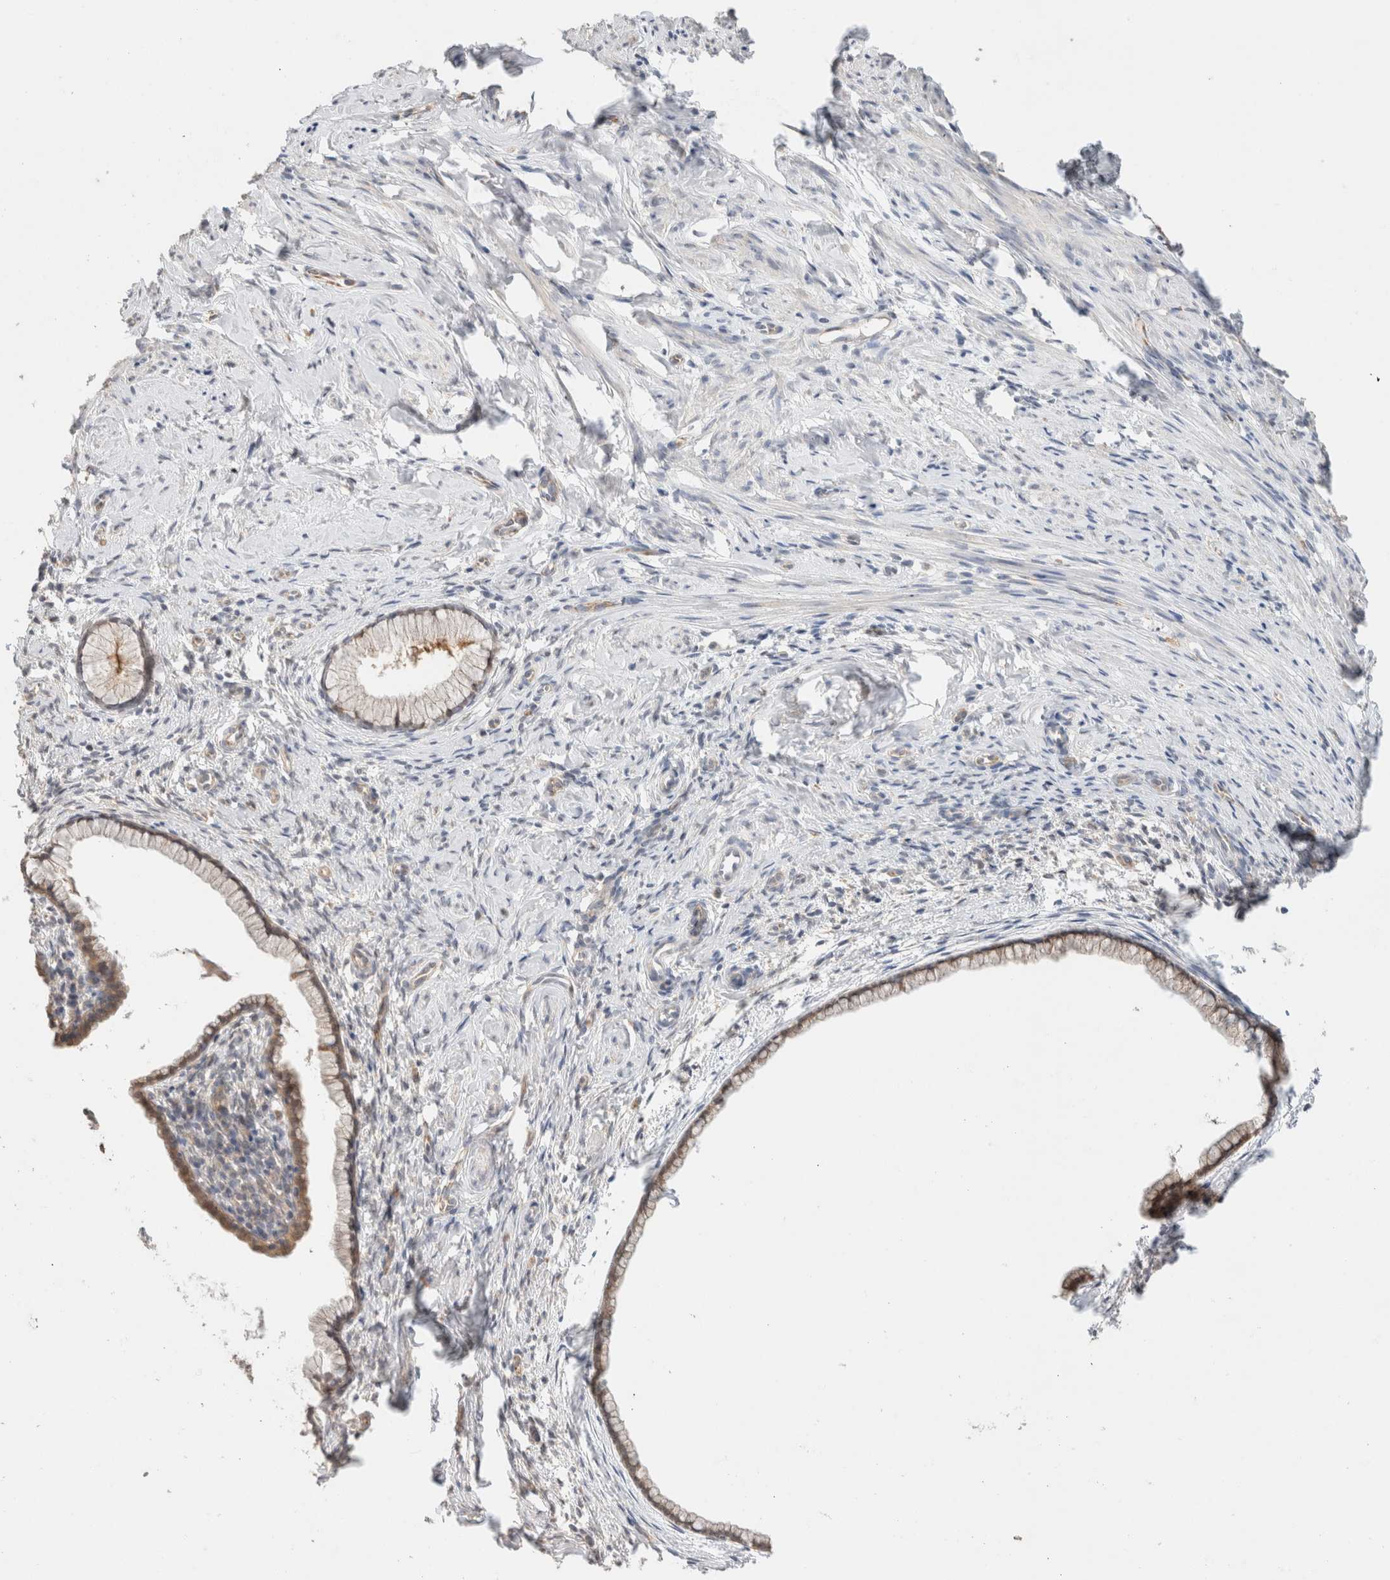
{"staining": {"intensity": "weak", "quantity": ">75%", "location": "cytoplasmic/membranous"}, "tissue": "cervix", "cell_type": "Glandular cells", "image_type": "normal", "snomed": [{"axis": "morphology", "description": "Normal tissue, NOS"}, {"axis": "topography", "description": "Cervix"}], "caption": "Weak cytoplasmic/membranous protein expression is appreciated in about >75% of glandular cells in cervix. The staining was performed using DAB (3,3'-diaminobenzidine) to visualize the protein expression in brown, while the nuclei were stained in blue with hematoxylin (Magnification: 20x).", "gene": "CA13", "patient": {"sex": "female", "age": 75}}